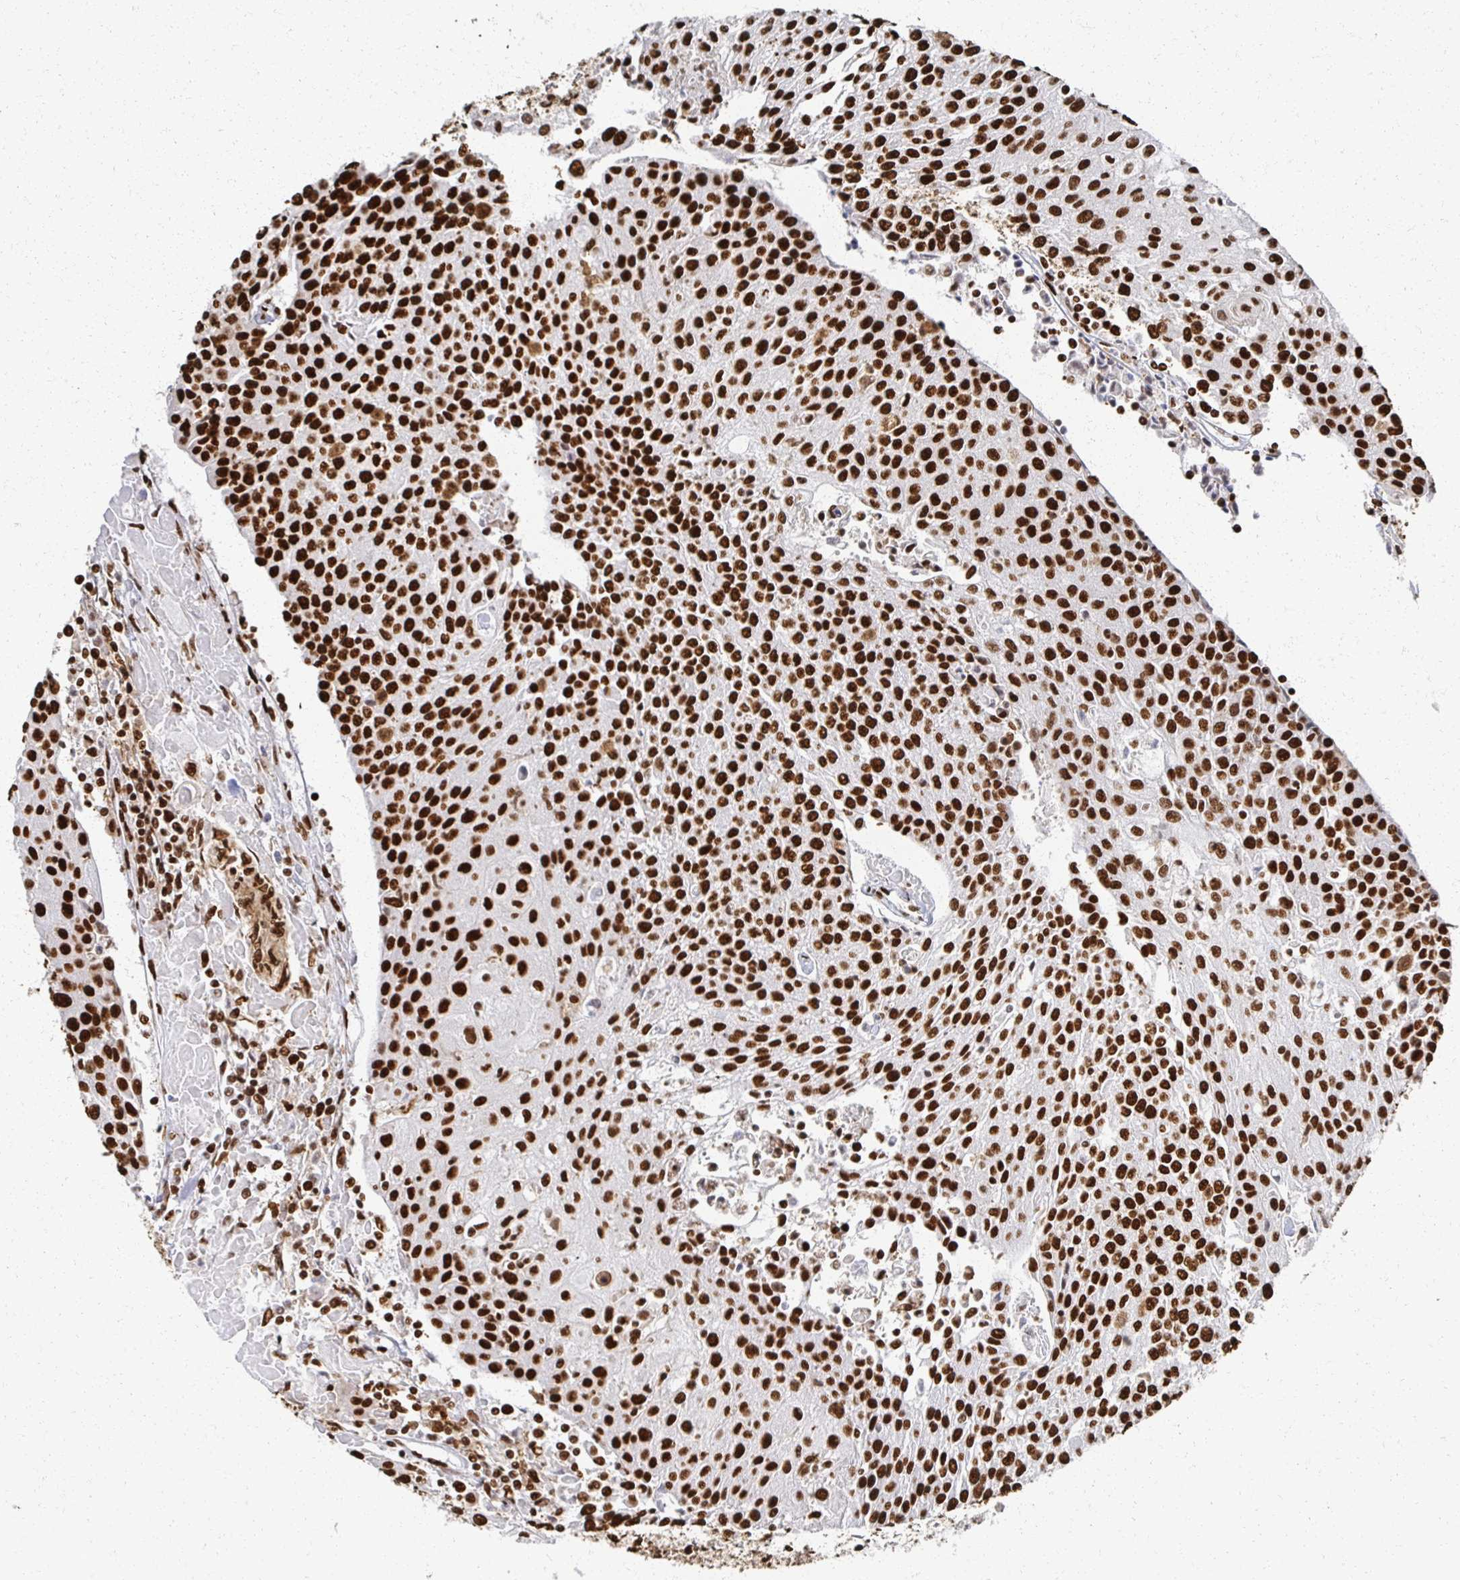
{"staining": {"intensity": "strong", "quantity": ">75%", "location": "nuclear"}, "tissue": "urothelial cancer", "cell_type": "Tumor cells", "image_type": "cancer", "snomed": [{"axis": "morphology", "description": "Urothelial carcinoma, High grade"}, {"axis": "topography", "description": "Urinary bladder"}], "caption": "Immunohistochemical staining of high-grade urothelial carcinoma demonstrates strong nuclear protein positivity in approximately >75% of tumor cells. The protein of interest is stained brown, and the nuclei are stained in blue (DAB (3,3'-diaminobenzidine) IHC with brightfield microscopy, high magnification).", "gene": "RBBP7", "patient": {"sex": "female", "age": 85}}